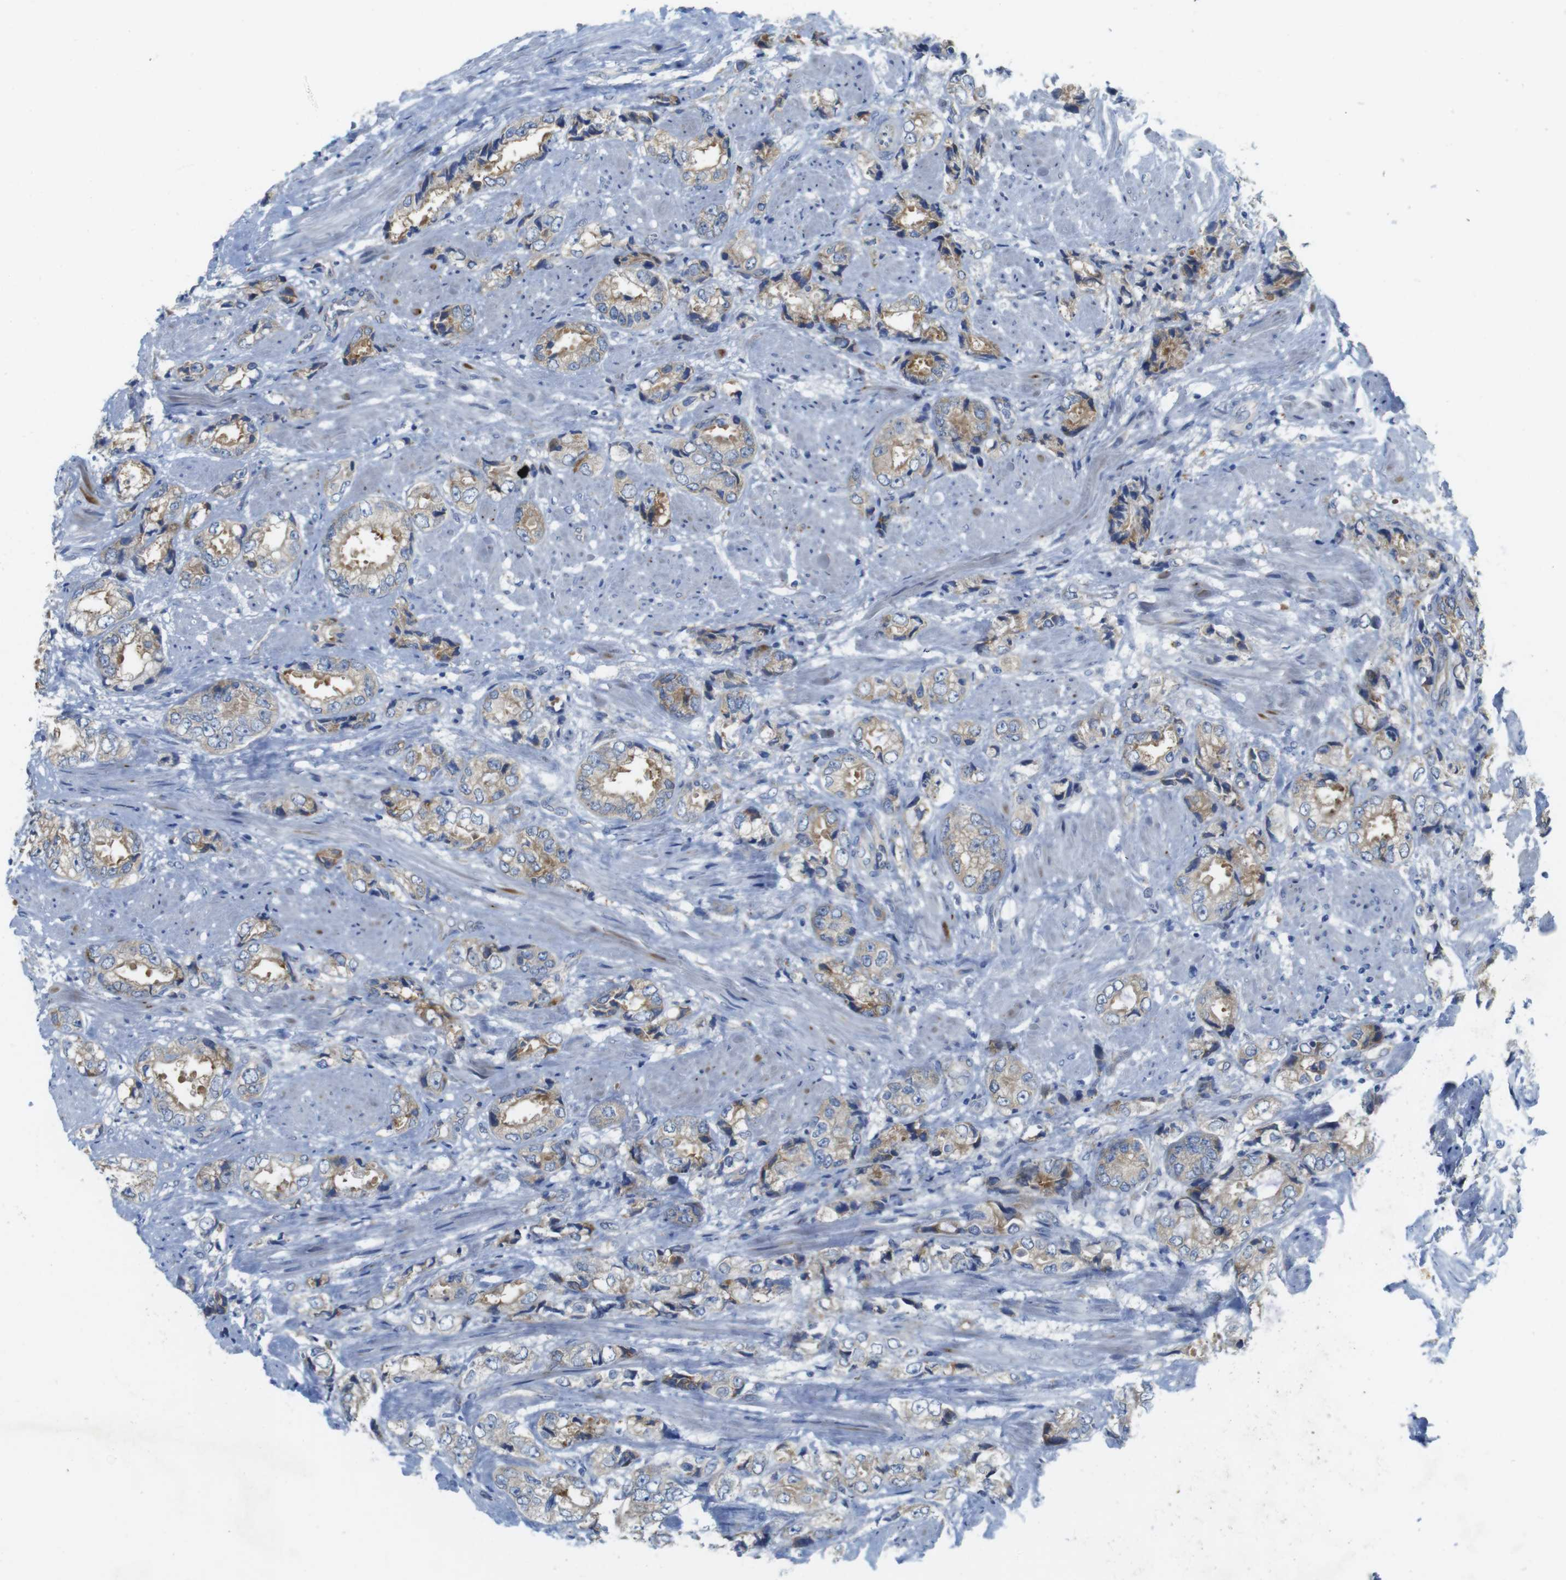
{"staining": {"intensity": "weak", "quantity": ">75%", "location": "cytoplasmic/membranous"}, "tissue": "prostate cancer", "cell_type": "Tumor cells", "image_type": "cancer", "snomed": [{"axis": "morphology", "description": "Adenocarcinoma, High grade"}, {"axis": "topography", "description": "Prostate"}], "caption": "A histopathology image showing weak cytoplasmic/membranous expression in approximately >75% of tumor cells in prostate cancer (high-grade adenocarcinoma), as visualized by brown immunohistochemical staining.", "gene": "TMEM234", "patient": {"sex": "male", "age": 61}}